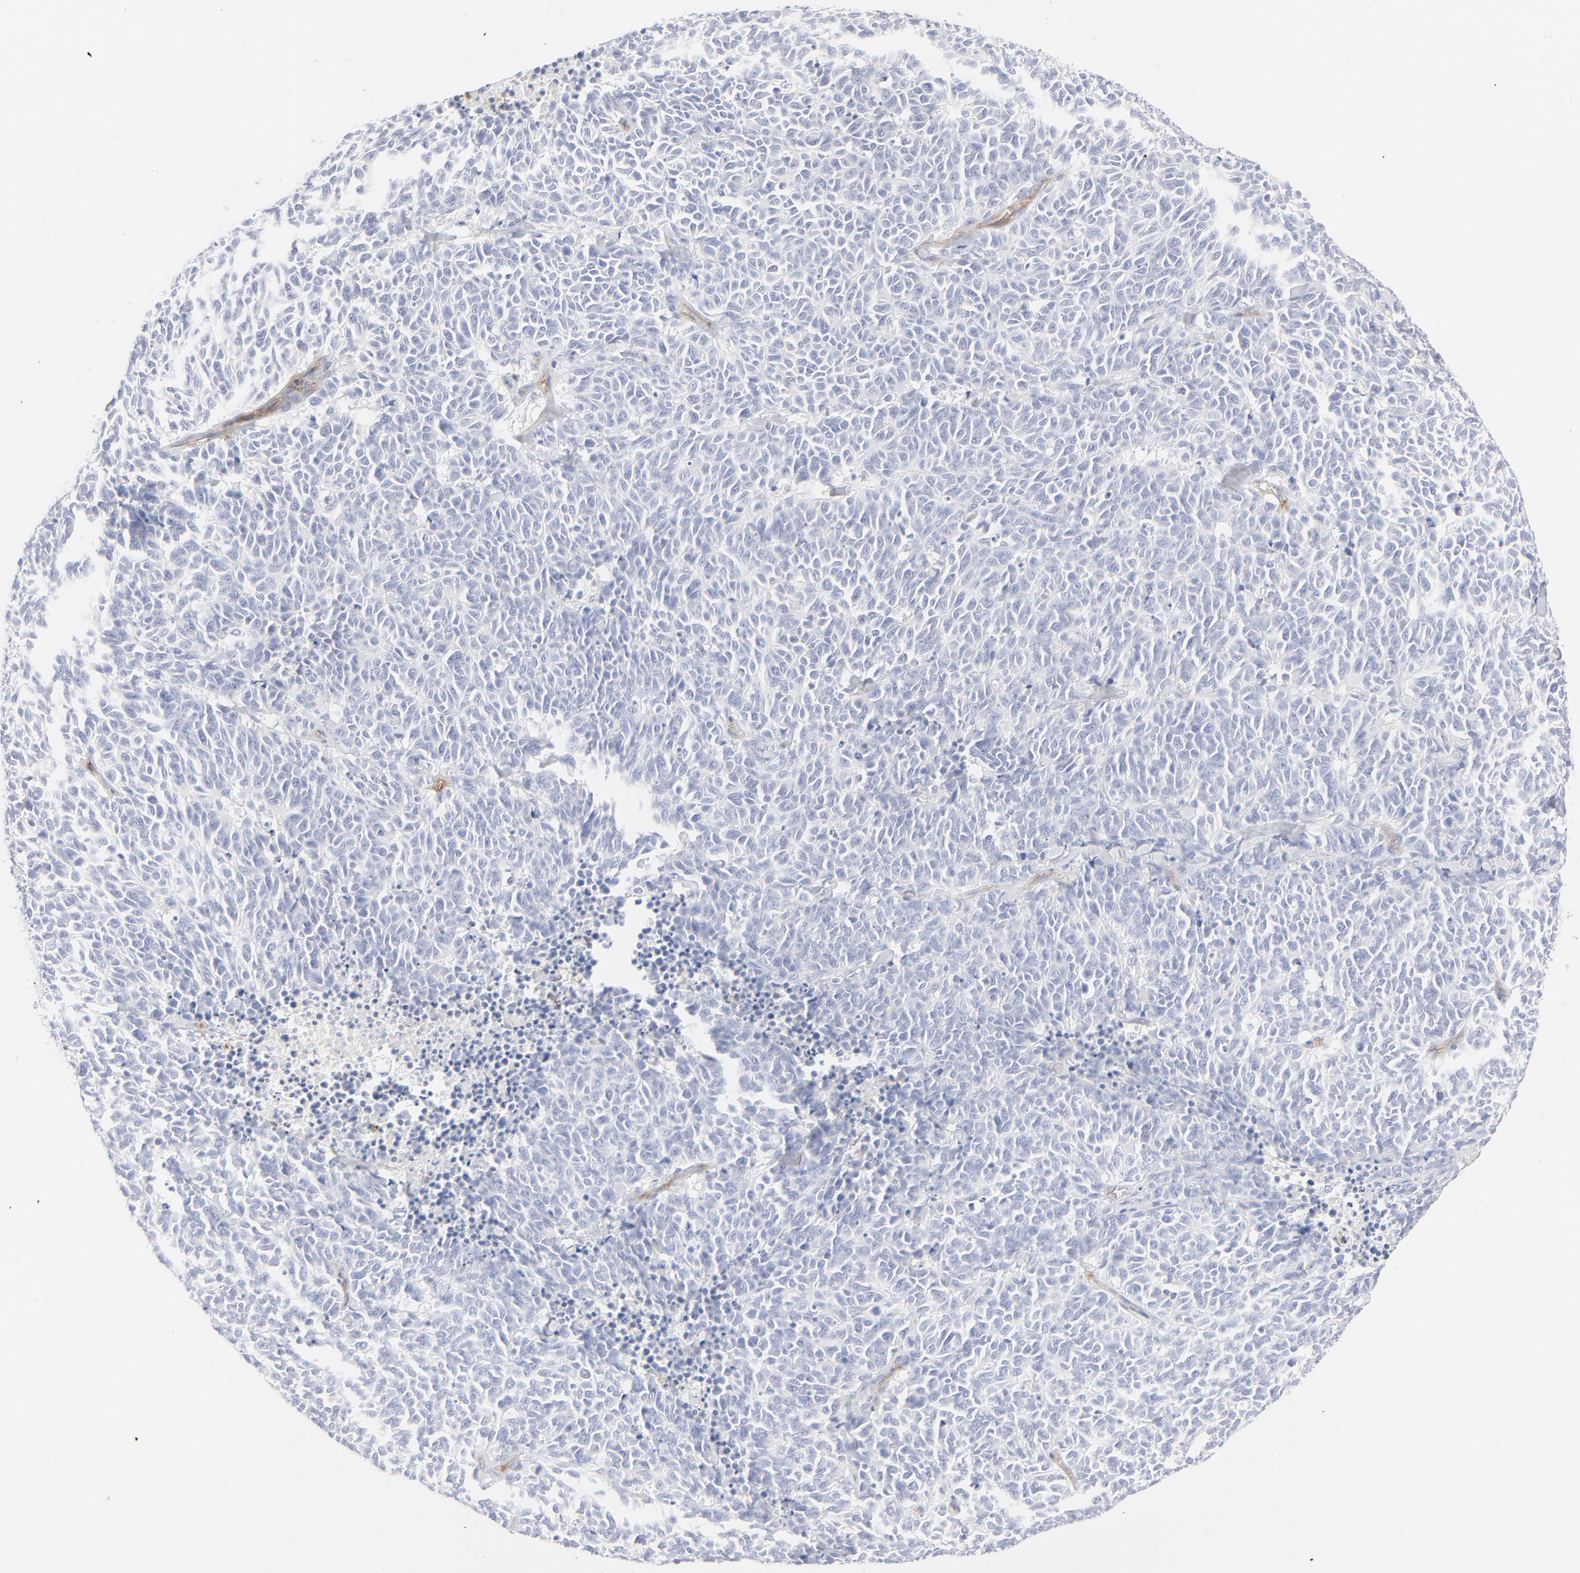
{"staining": {"intensity": "negative", "quantity": "none", "location": "none"}, "tissue": "lung cancer", "cell_type": "Tumor cells", "image_type": "cancer", "snomed": [{"axis": "morphology", "description": "Neoplasm, malignant, NOS"}, {"axis": "topography", "description": "Lung"}], "caption": "A high-resolution photomicrograph shows IHC staining of lung cancer, which reveals no significant staining in tumor cells.", "gene": "ITGA5", "patient": {"sex": "female", "age": 58}}